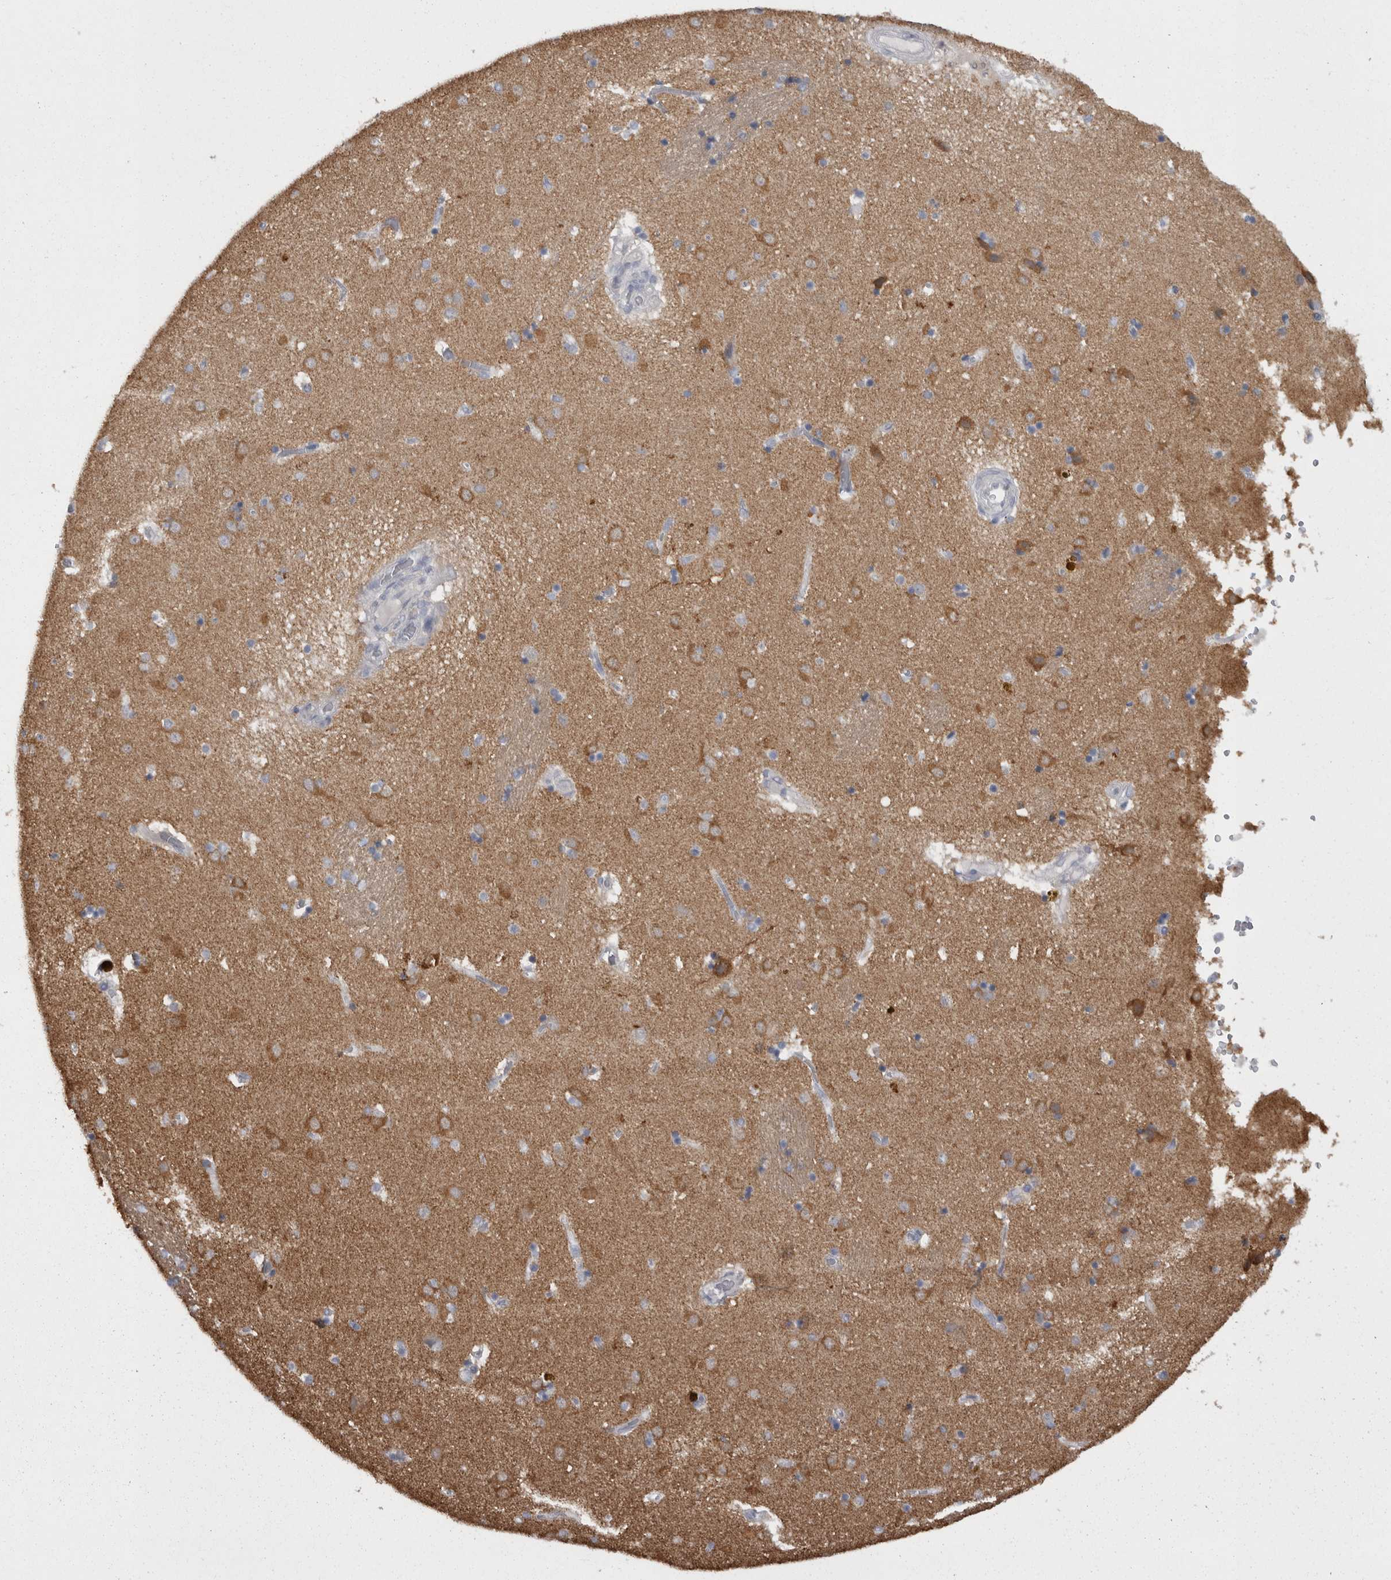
{"staining": {"intensity": "negative", "quantity": "none", "location": "none"}, "tissue": "caudate", "cell_type": "Glial cells", "image_type": "normal", "snomed": [{"axis": "morphology", "description": "Normal tissue, NOS"}, {"axis": "topography", "description": "Lateral ventricle wall"}], "caption": "High power microscopy histopathology image of an IHC image of unremarkable caudate, revealing no significant expression in glial cells. The staining was performed using DAB (3,3'-diaminobenzidine) to visualize the protein expression in brown, while the nuclei were stained in blue with hematoxylin (Magnification: 20x).", "gene": "CAMK2D", "patient": {"sex": "male", "age": 70}}